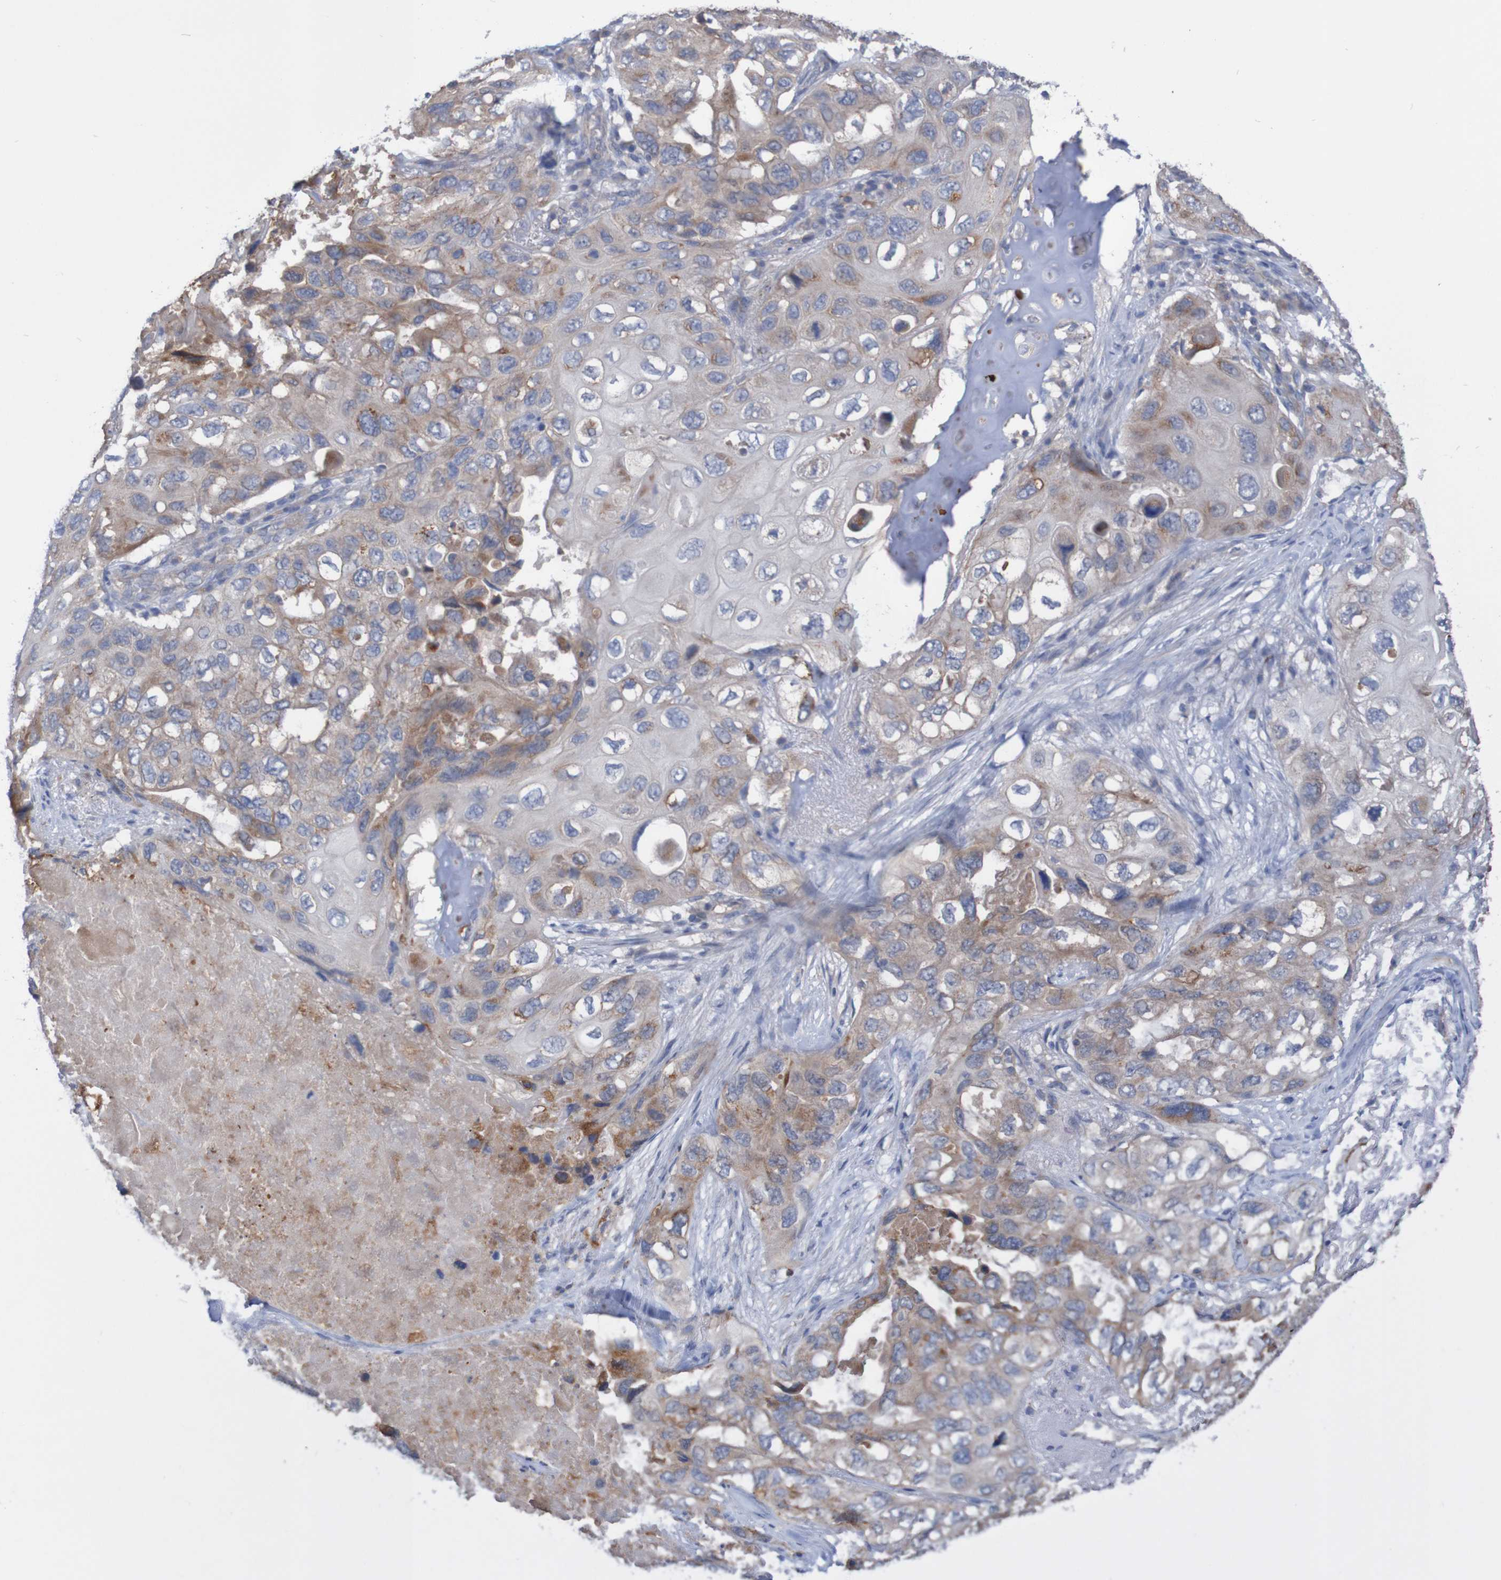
{"staining": {"intensity": "moderate", "quantity": "25%-75%", "location": "cytoplasmic/membranous"}, "tissue": "lung cancer", "cell_type": "Tumor cells", "image_type": "cancer", "snomed": [{"axis": "morphology", "description": "Squamous cell carcinoma, NOS"}, {"axis": "topography", "description": "Lung"}], "caption": "Lung squamous cell carcinoma tissue reveals moderate cytoplasmic/membranous positivity in about 25%-75% of tumor cells, visualized by immunohistochemistry. The staining was performed using DAB, with brown indicating positive protein expression. Nuclei are stained blue with hematoxylin.", "gene": "PHYH", "patient": {"sex": "female", "age": 73}}